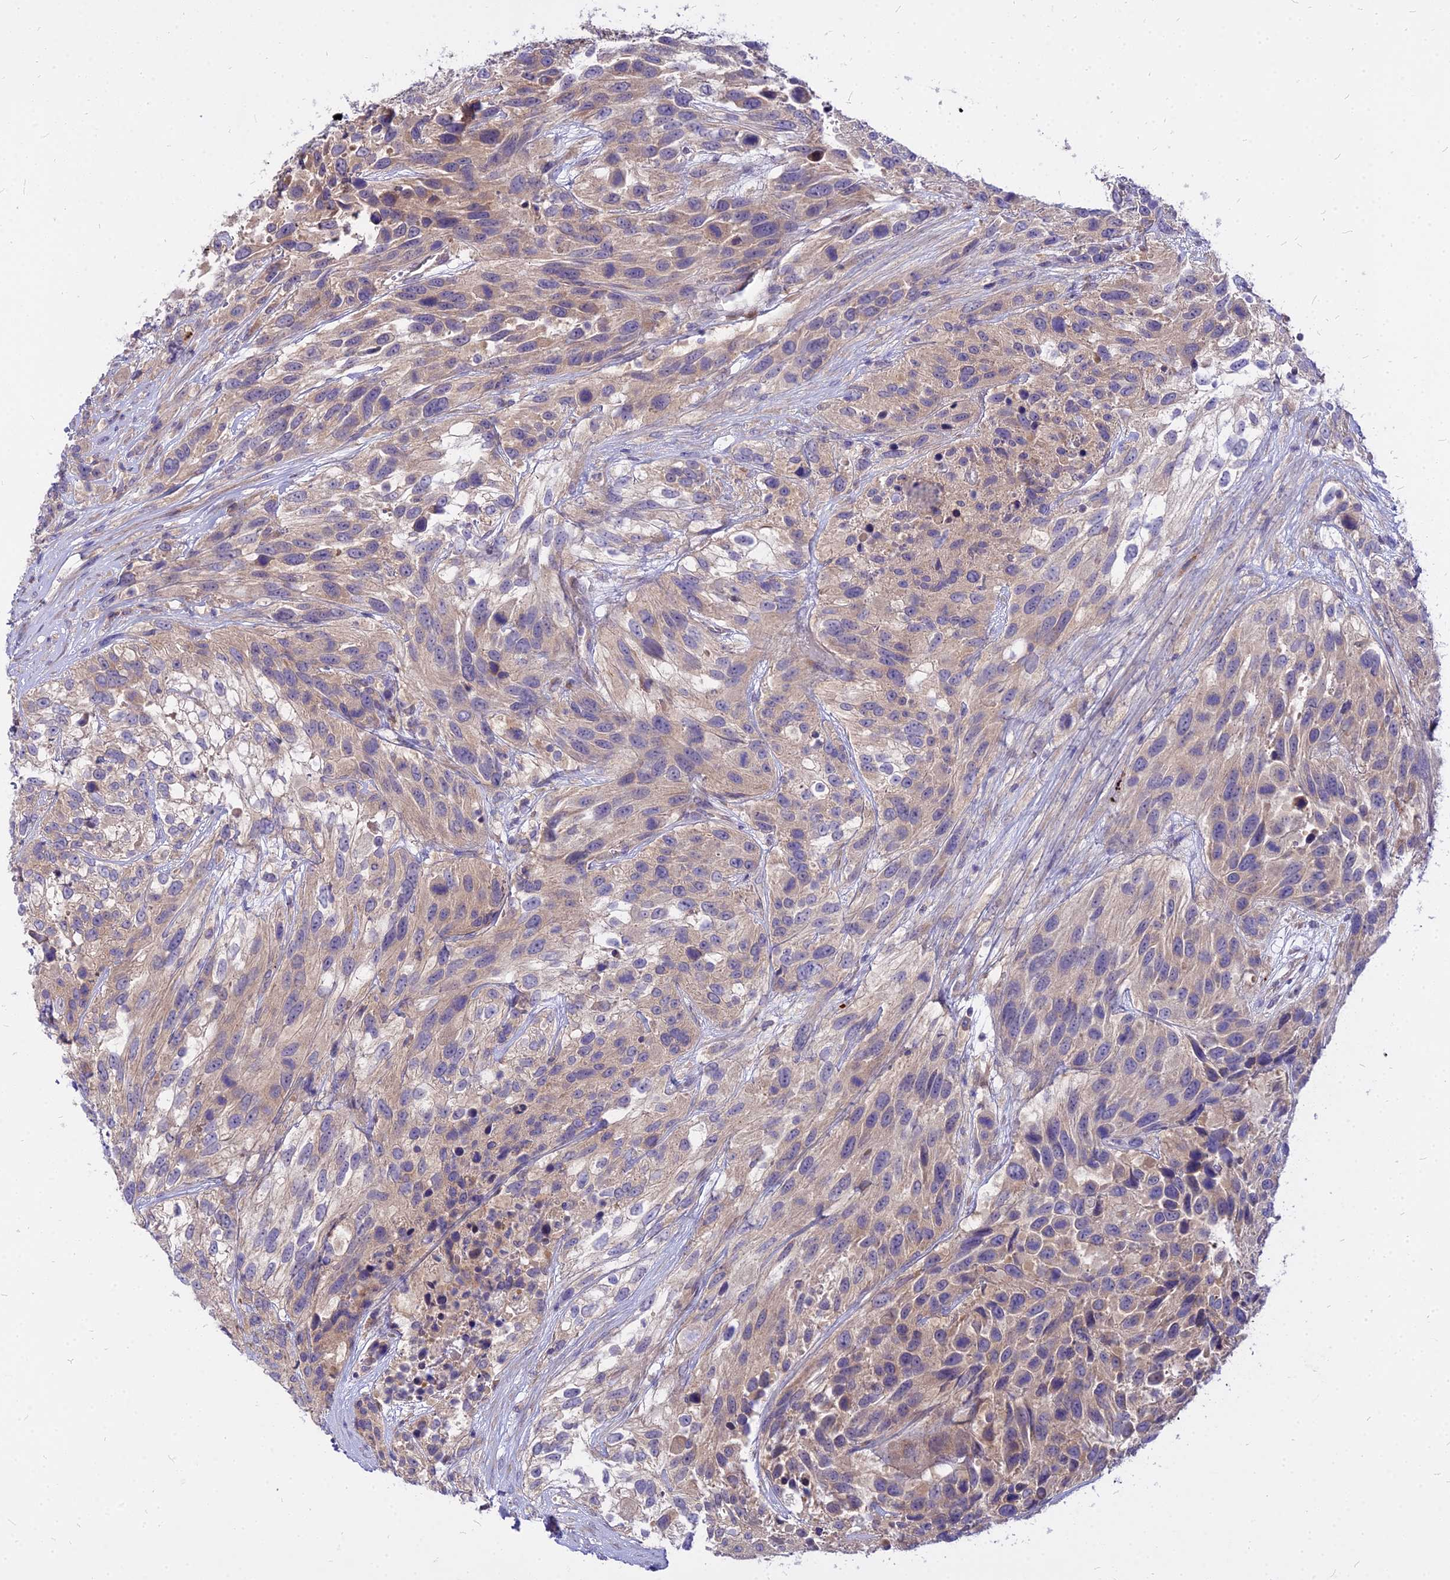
{"staining": {"intensity": "weak", "quantity": "<25%", "location": "cytoplasmic/membranous"}, "tissue": "urothelial cancer", "cell_type": "Tumor cells", "image_type": "cancer", "snomed": [{"axis": "morphology", "description": "Urothelial carcinoma, High grade"}, {"axis": "topography", "description": "Urinary bladder"}], "caption": "Tumor cells show no significant positivity in urothelial cancer.", "gene": "COMMD10", "patient": {"sex": "female", "age": 70}}